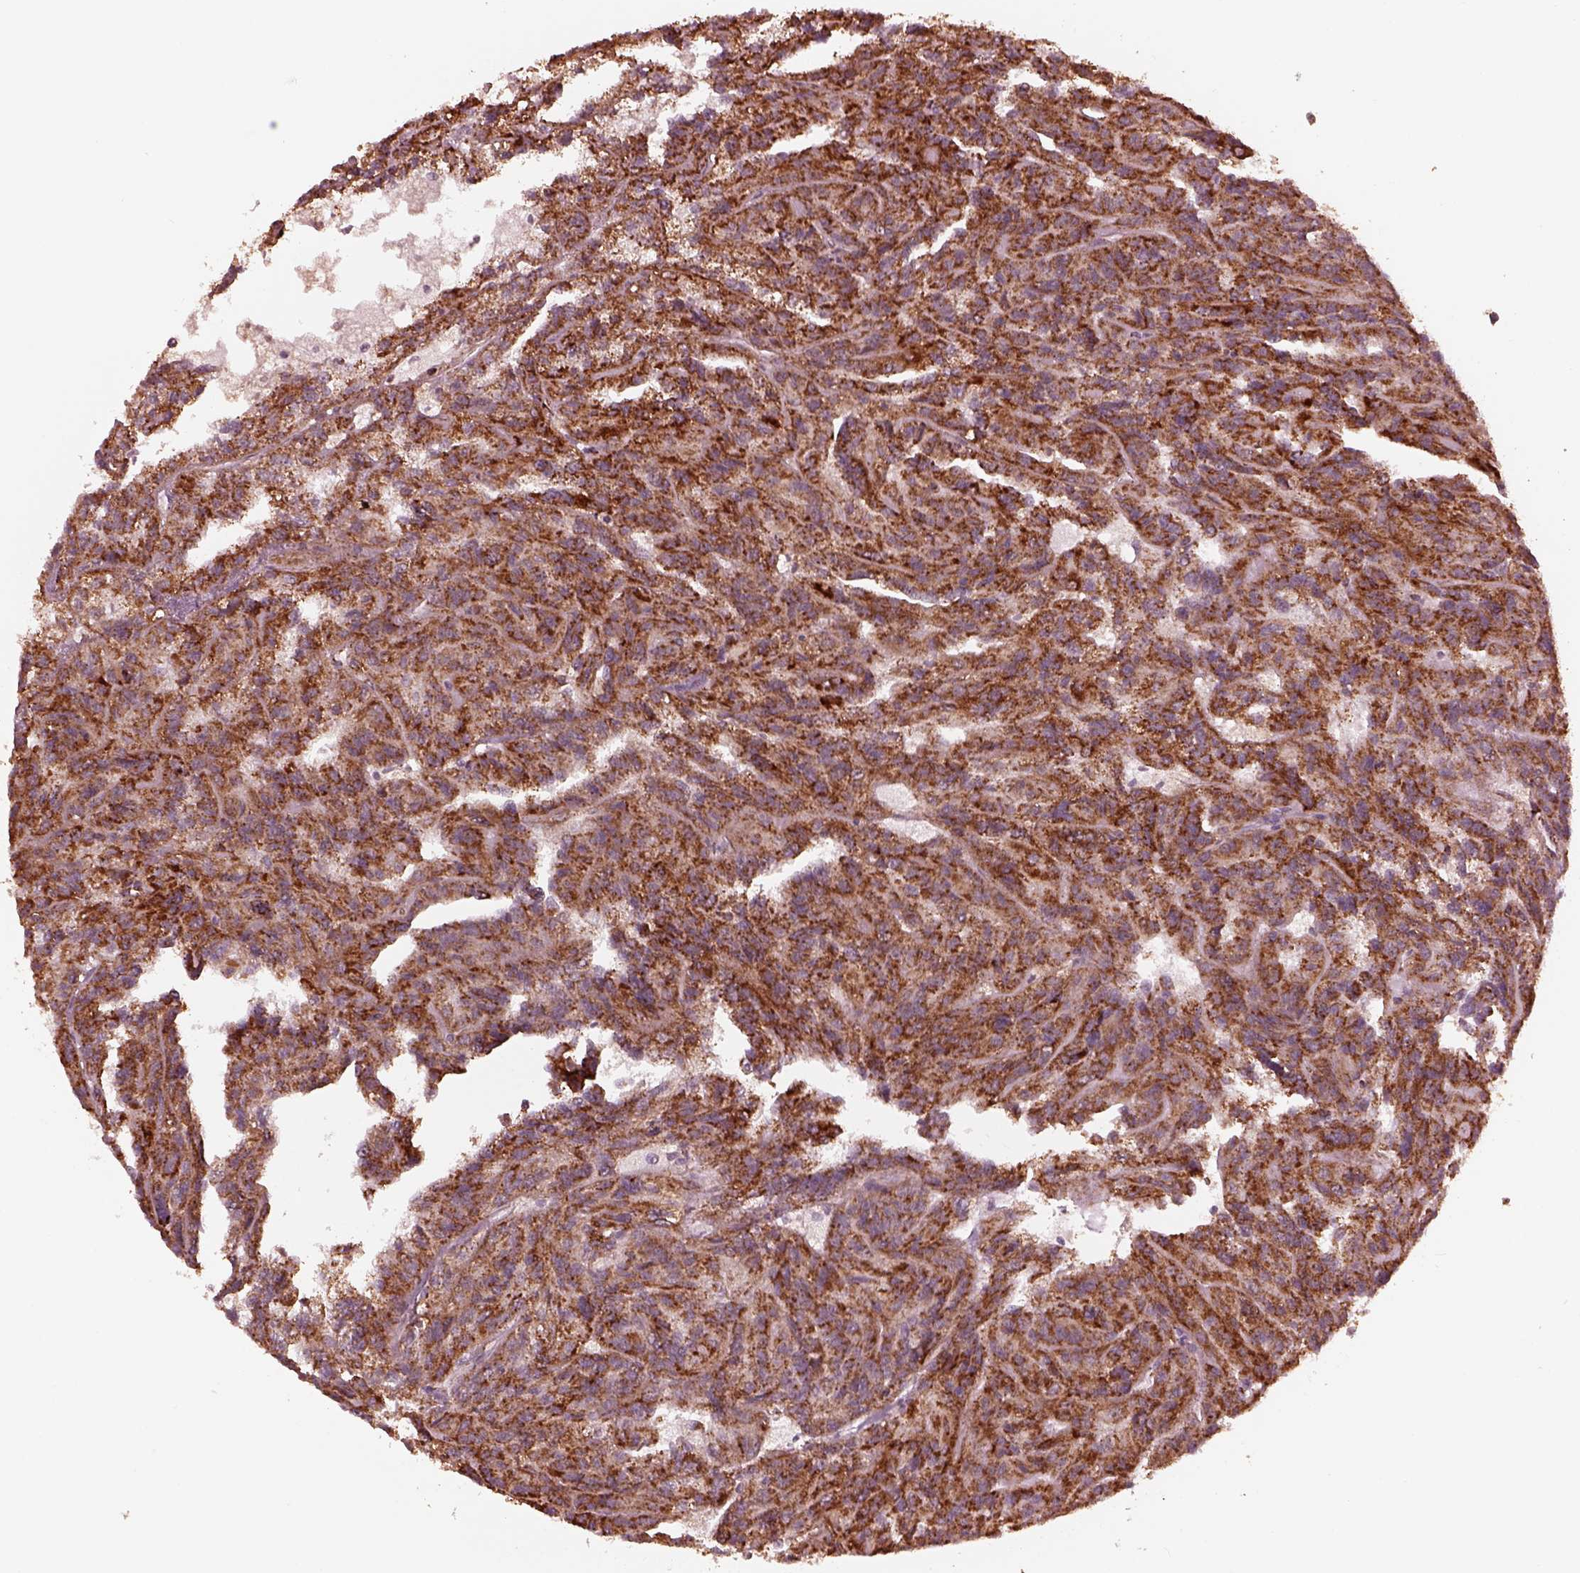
{"staining": {"intensity": "strong", "quantity": ">75%", "location": "cytoplasmic/membranous"}, "tissue": "renal cancer", "cell_type": "Tumor cells", "image_type": "cancer", "snomed": [{"axis": "morphology", "description": "Adenocarcinoma, NOS"}, {"axis": "topography", "description": "Kidney"}], "caption": "Brown immunohistochemical staining in renal cancer (adenocarcinoma) shows strong cytoplasmic/membranous positivity in approximately >75% of tumor cells. Immunohistochemistry (ihc) stains the protein in brown and the nuclei are stained blue.", "gene": "NDUFB10", "patient": {"sex": "male", "age": 79}}